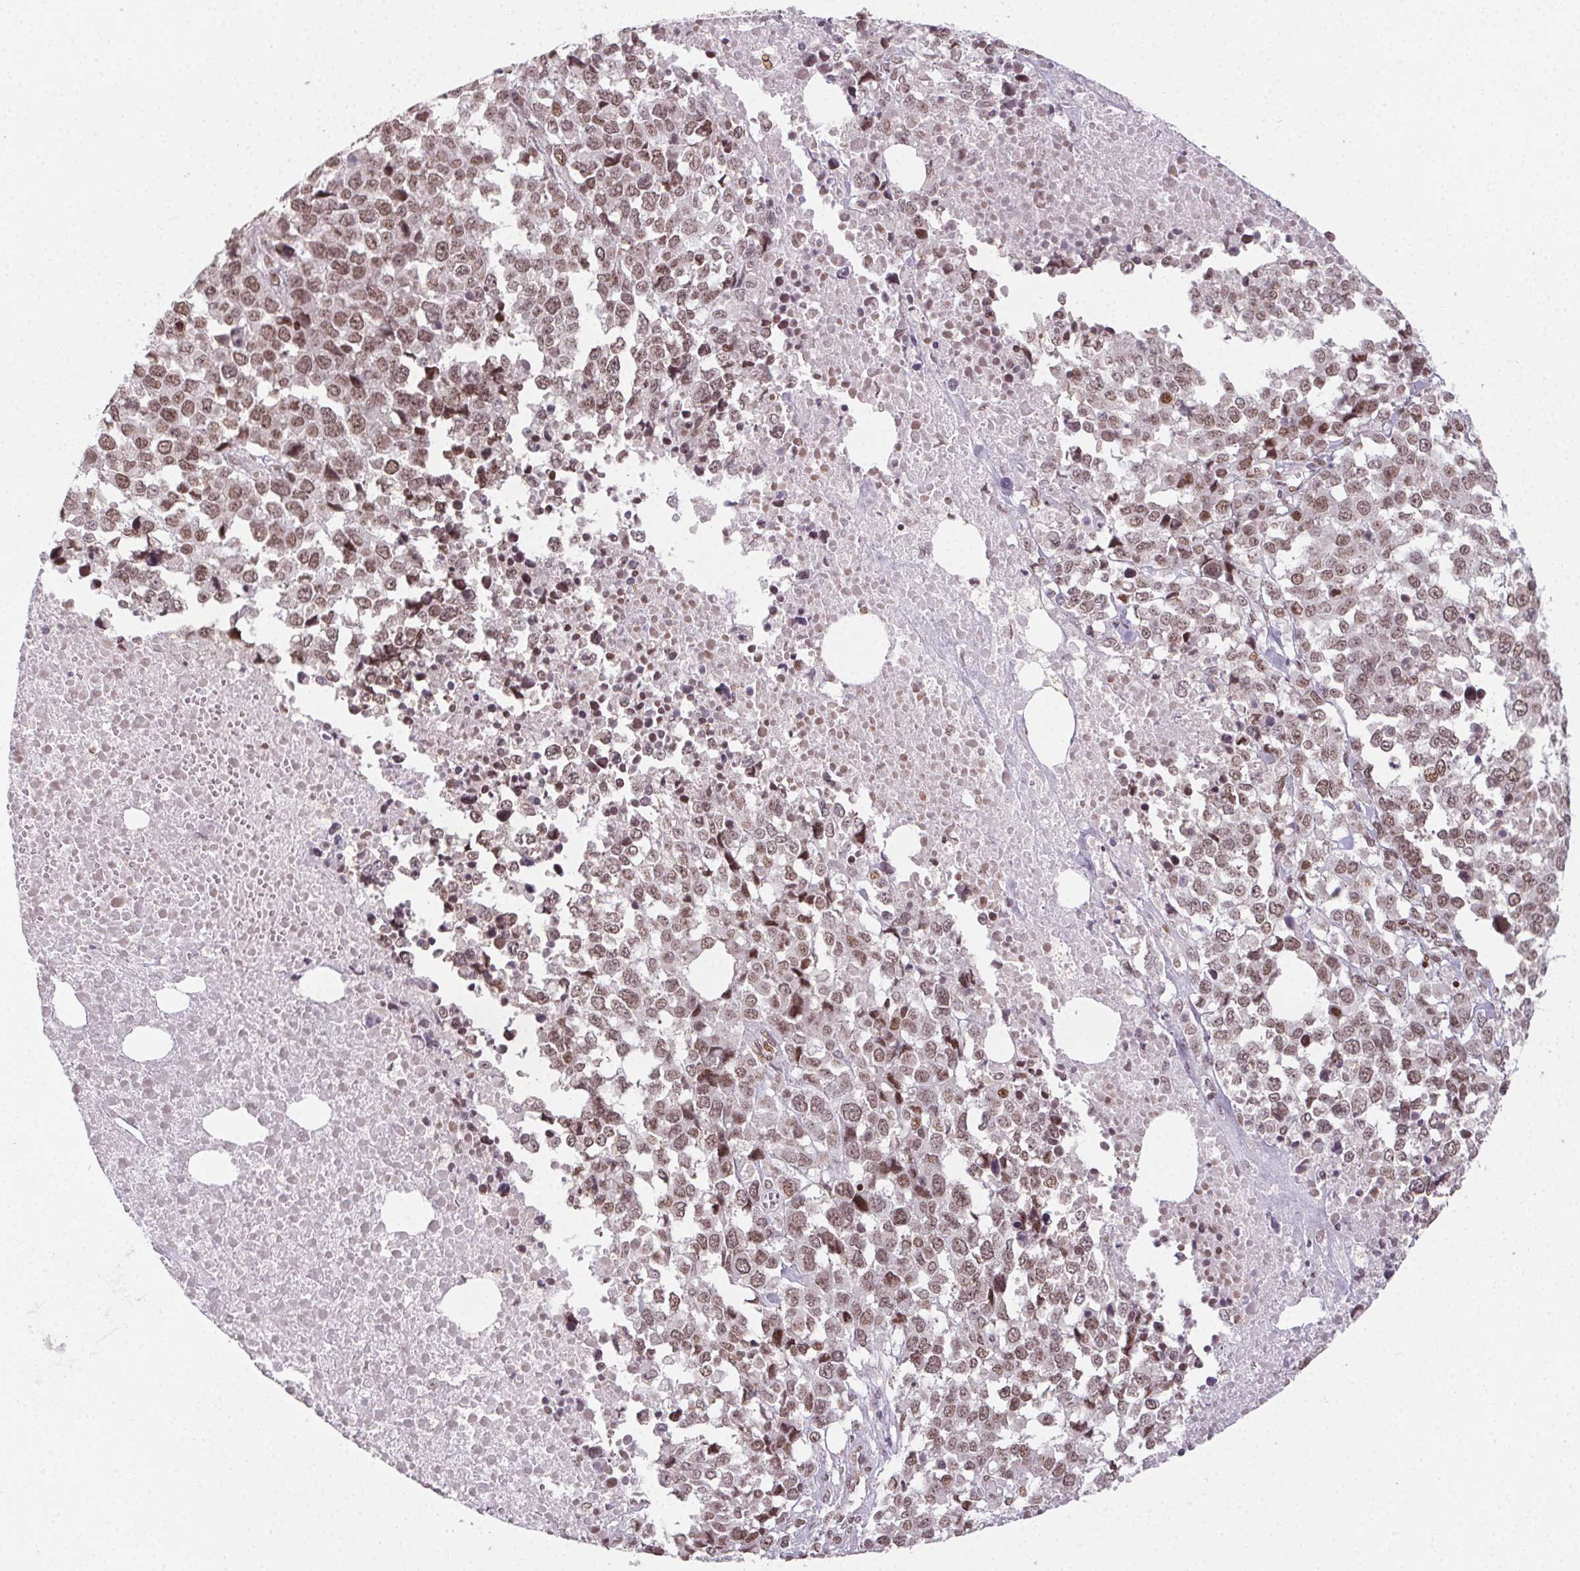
{"staining": {"intensity": "moderate", "quantity": ">75%", "location": "nuclear"}, "tissue": "melanoma", "cell_type": "Tumor cells", "image_type": "cancer", "snomed": [{"axis": "morphology", "description": "Malignant melanoma, Metastatic site"}, {"axis": "topography", "description": "Skin"}], "caption": "This image reveals immunohistochemistry (IHC) staining of malignant melanoma (metastatic site), with medium moderate nuclear staining in approximately >75% of tumor cells.", "gene": "KMT2A", "patient": {"sex": "male", "age": 84}}